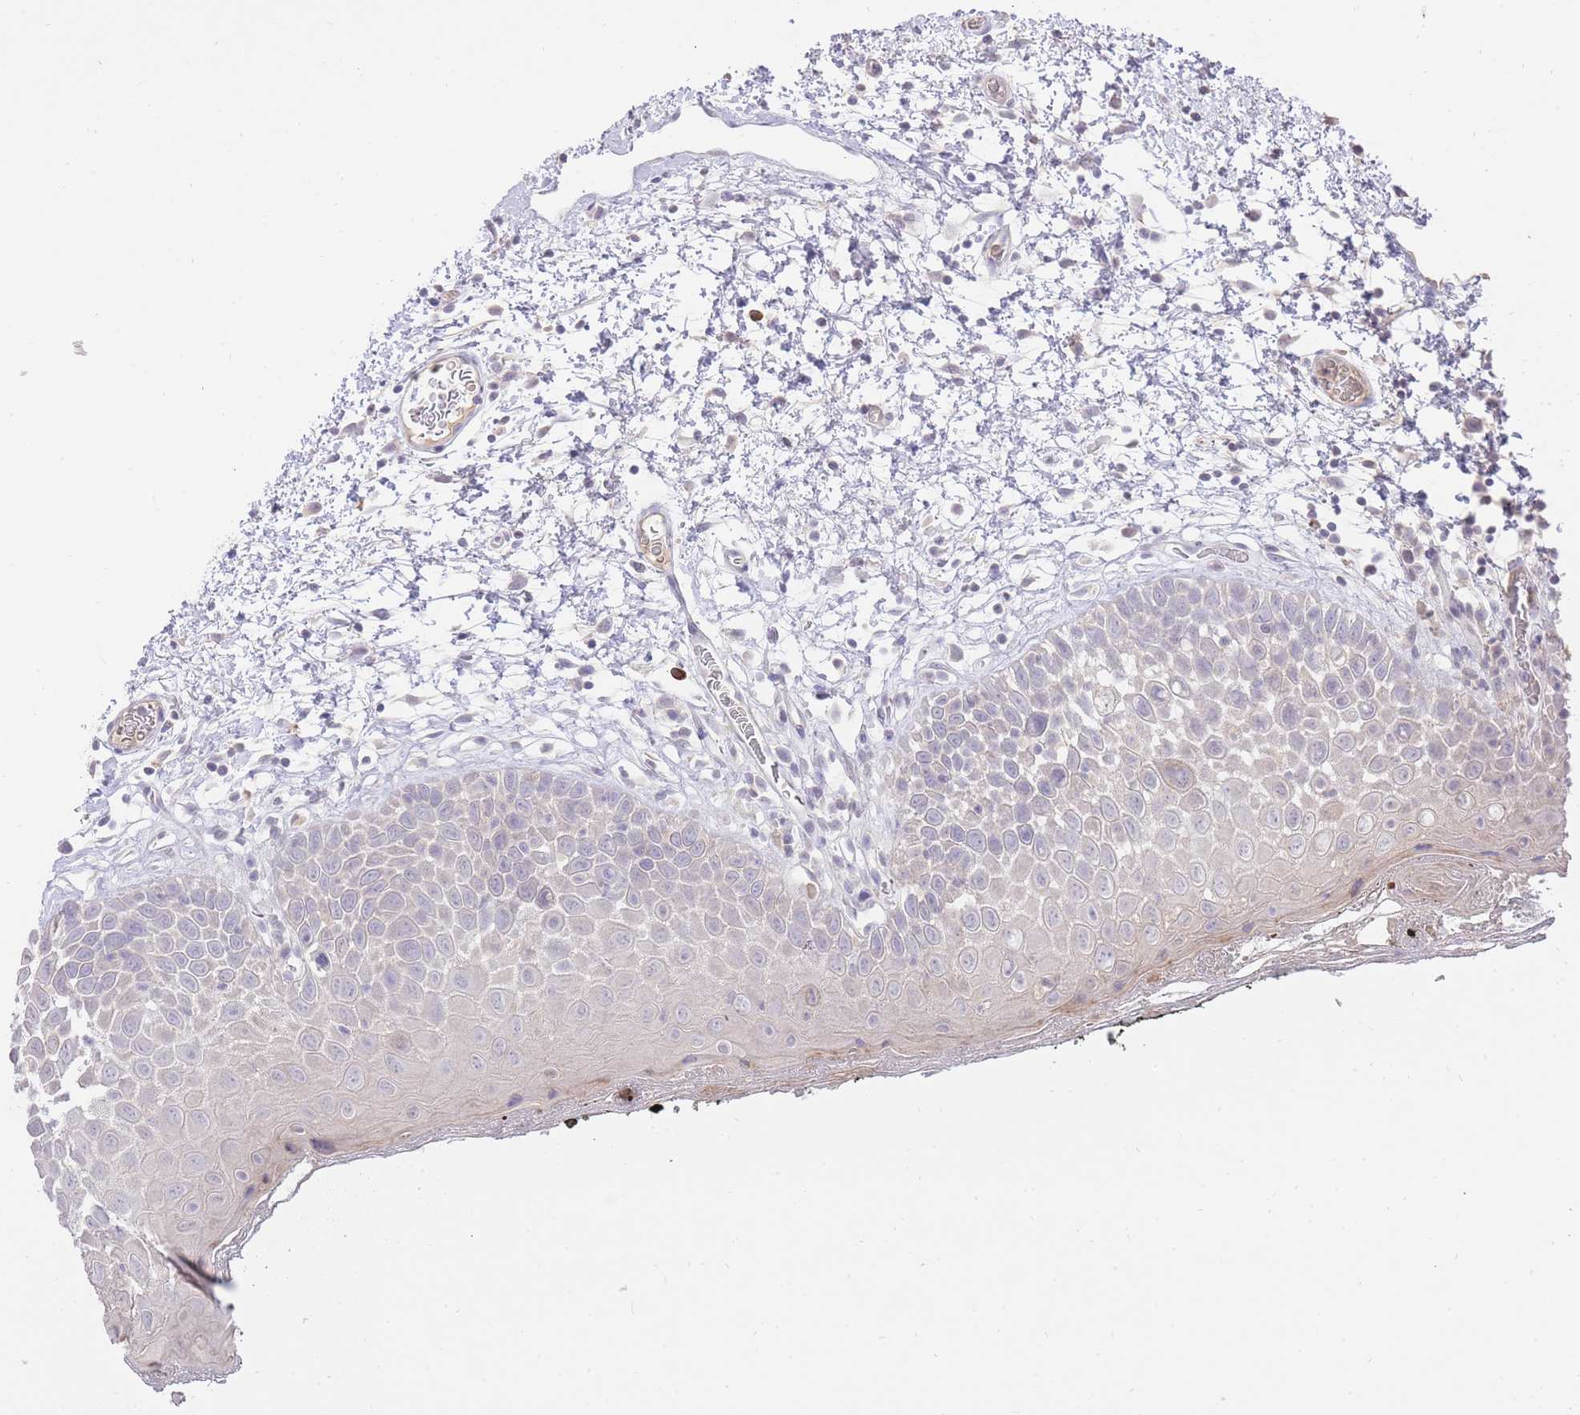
{"staining": {"intensity": "negative", "quantity": "none", "location": "none"}, "tissue": "oral mucosa", "cell_type": "Squamous epithelial cells", "image_type": "normal", "snomed": [{"axis": "morphology", "description": "Normal tissue, NOS"}, {"axis": "morphology", "description": "Squamous cell carcinoma, NOS"}, {"axis": "topography", "description": "Oral tissue"}, {"axis": "topography", "description": "Tounge, NOS"}, {"axis": "topography", "description": "Head-Neck"}], "caption": "DAB immunohistochemical staining of normal human oral mucosa exhibits no significant staining in squamous epithelial cells. (Stains: DAB (3,3'-diaminobenzidine) immunohistochemistry with hematoxylin counter stain, Microscopy: brightfield microscopy at high magnification).", "gene": "FRG2B", "patient": {"sex": "male", "age": 76}}